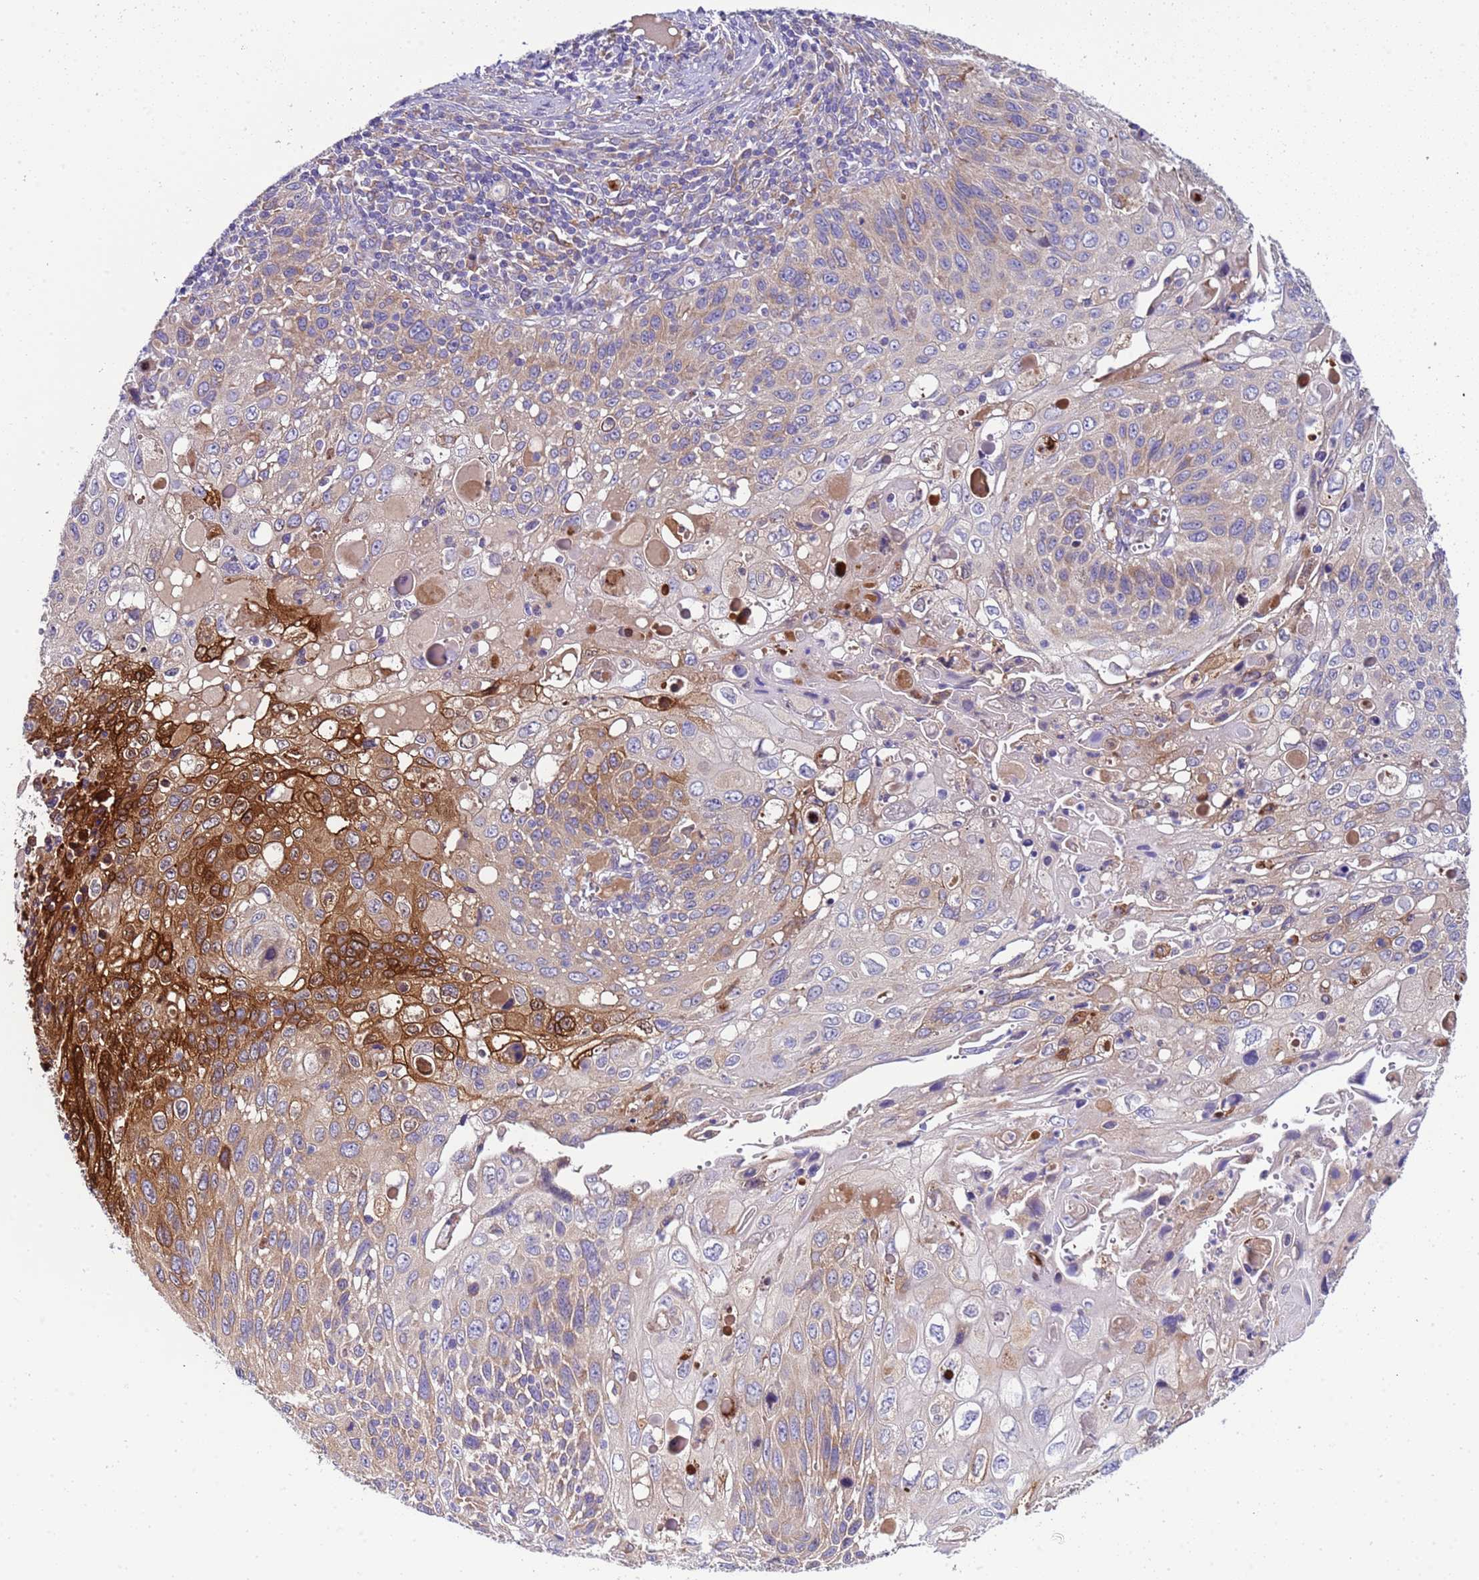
{"staining": {"intensity": "strong", "quantity": "<25%", "location": "cytoplasmic/membranous"}, "tissue": "cervical cancer", "cell_type": "Tumor cells", "image_type": "cancer", "snomed": [{"axis": "morphology", "description": "Squamous cell carcinoma, NOS"}, {"axis": "topography", "description": "Cervix"}], "caption": "Protein staining of cervical squamous cell carcinoma tissue demonstrates strong cytoplasmic/membranous expression in about <25% of tumor cells. (brown staining indicates protein expression, while blue staining denotes nuclei).", "gene": "PAQR7", "patient": {"sex": "female", "age": 70}}